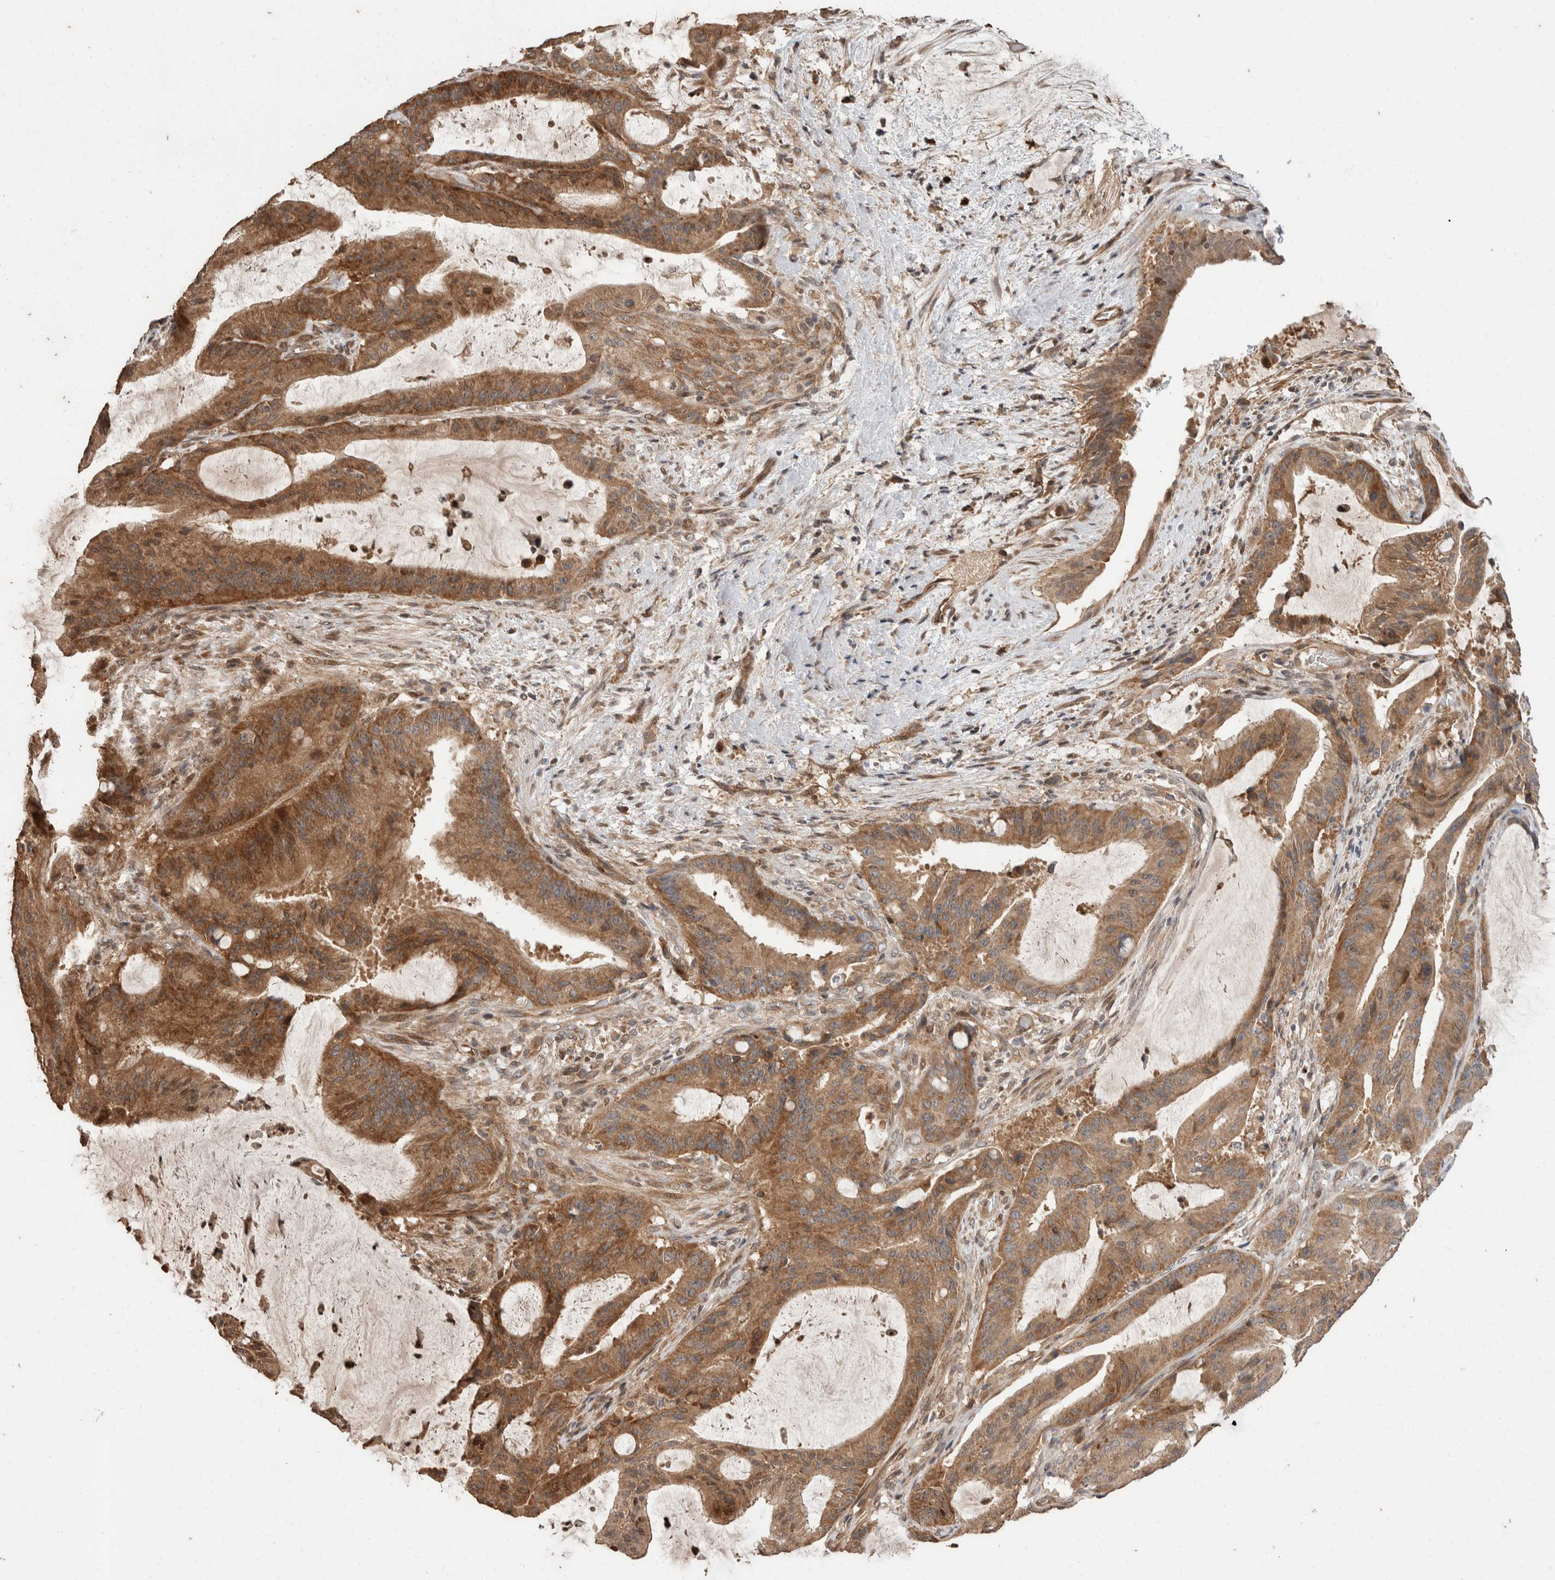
{"staining": {"intensity": "moderate", "quantity": ">75%", "location": "cytoplasmic/membranous"}, "tissue": "liver cancer", "cell_type": "Tumor cells", "image_type": "cancer", "snomed": [{"axis": "morphology", "description": "Normal tissue, NOS"}, {"axis": "morphology", "description": "Cholangiocarcinoma"}, {"axis": "topography", "description": "Liver"}, {"axis": "topography", "description": "Peripheral nerve tissue"}], "caption": "Cholangiocarcinoma (liver) tissue exhibits moderate cytoplasmic/membranous expression in about >75% of tumor cells, visualized by immunohistochemistry.", "gene": "ERC1", "patient": {"sex": "female", "age": 73}}